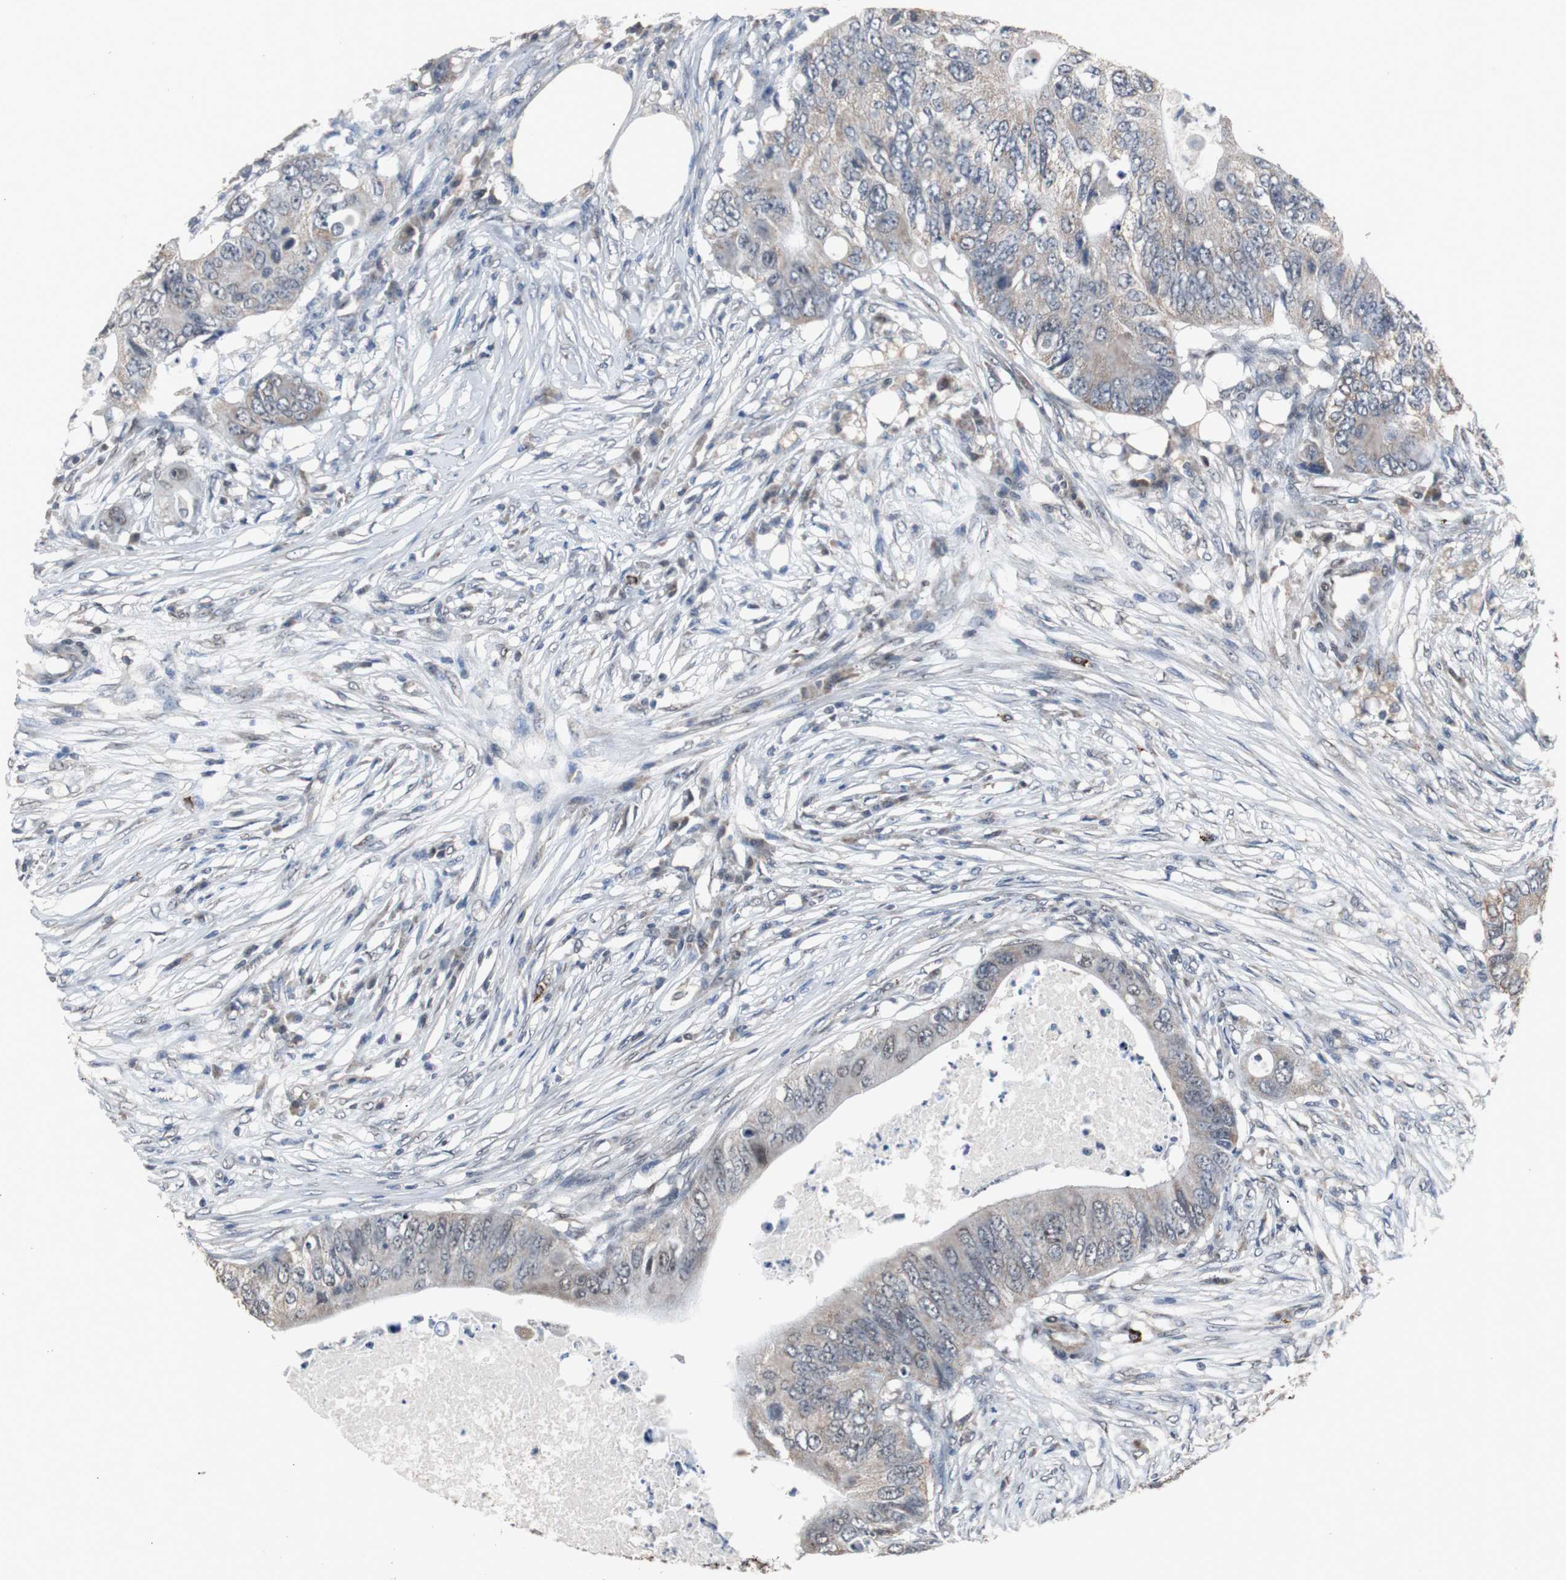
{"staining": {"intensity": "weak", "quantity": "25%-75%", "location": "cytoplasmic/membranous"}, "tissue": "colorectal cancer", "cell_type": "Tumor cells", "image_type": "cancer", "snomed": [{"axis": "morphology", "description": "Adenocarcinoma, NOS"}, {"axis": "topography", "description": "Colon"}], "caption": "A micrograph of human colorectal cancer stained for a protein reveals weak cytoplasmic/membranous brown staining in tumor cells. Using DAB (brown) and hematoxylin (blue) stains, captured at high magnification using brightfield microscopy.", "gene": "ZHX2", "patient": {"sex": "male", "age": 71}}